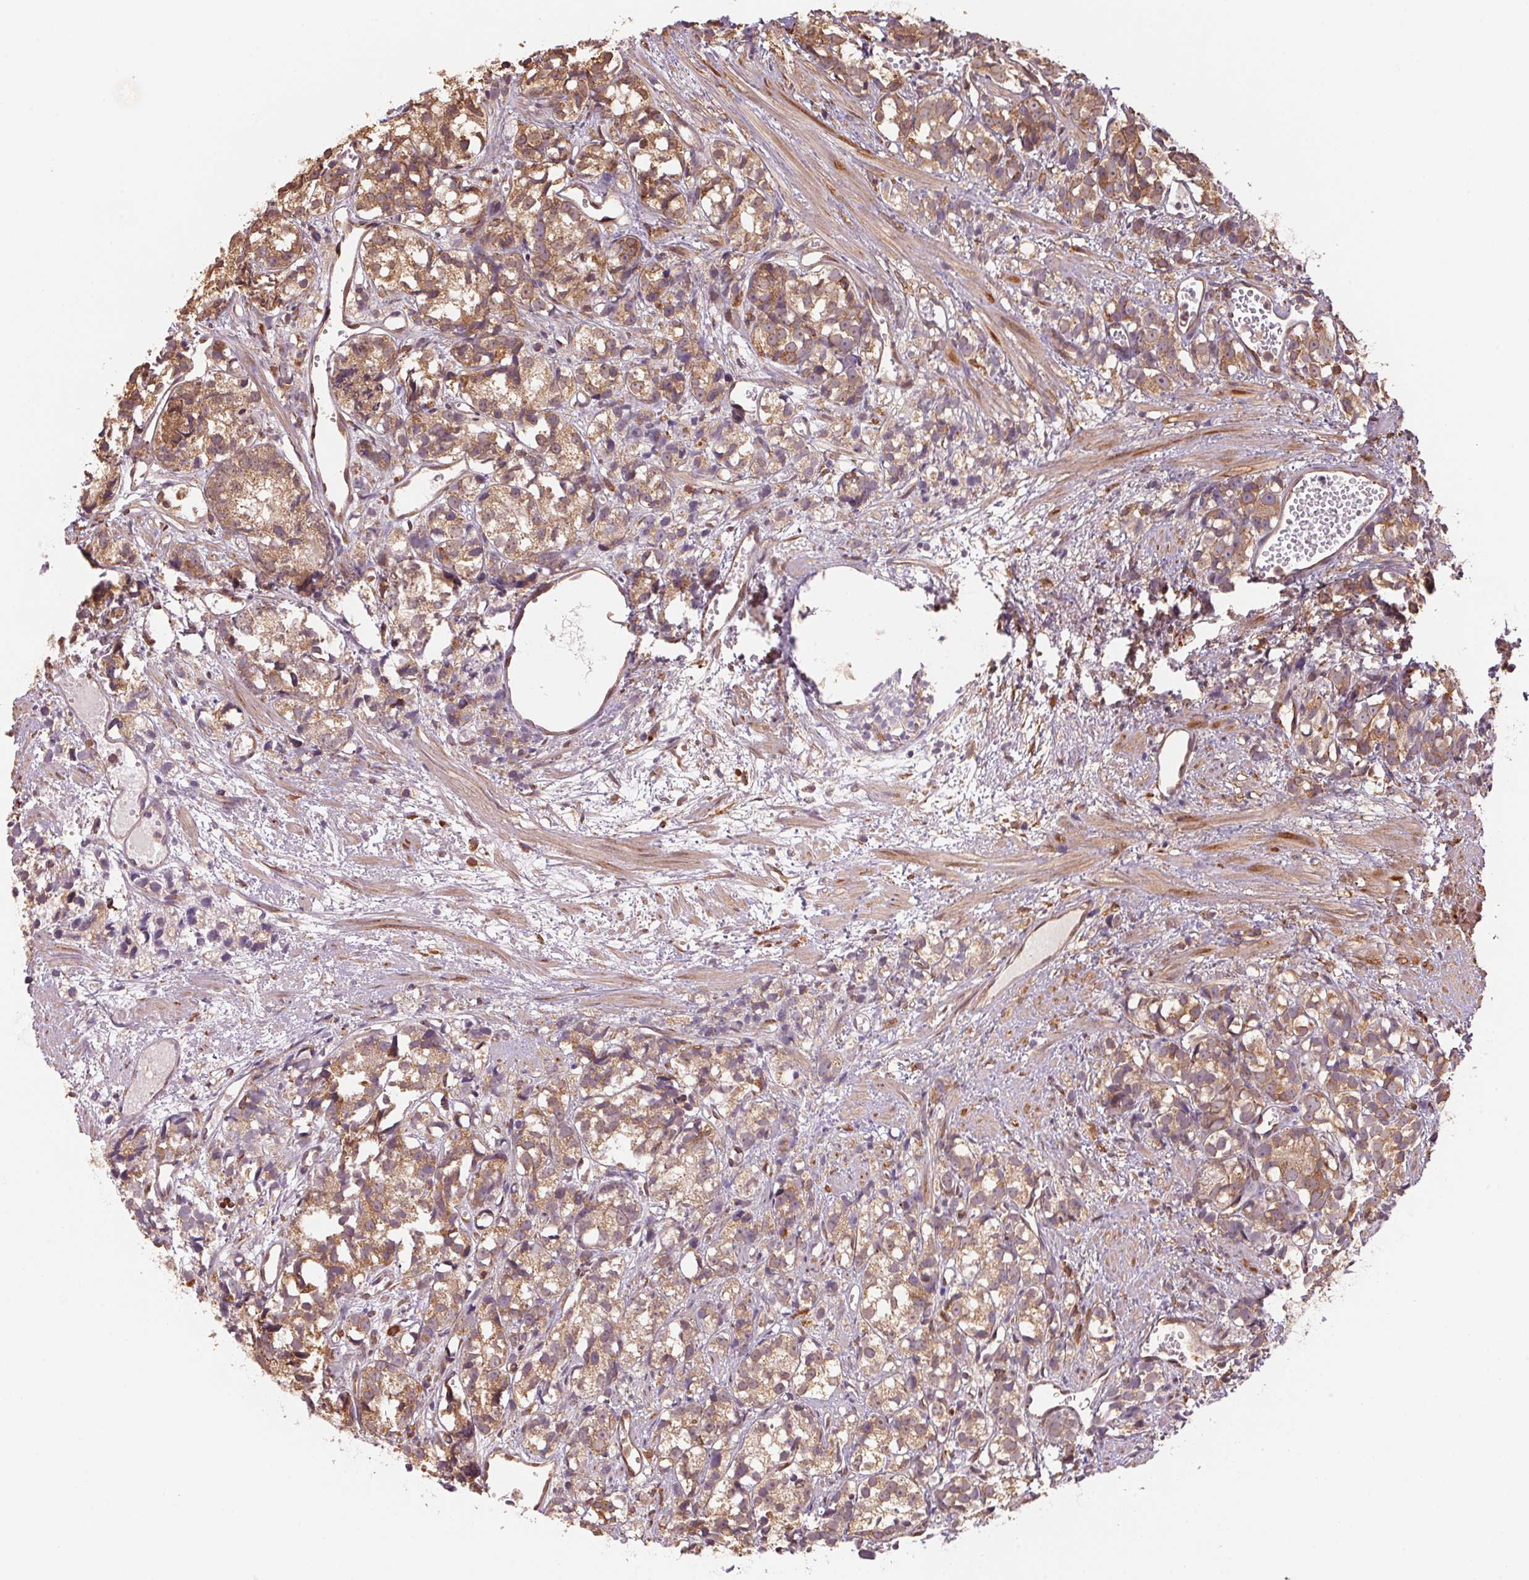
{"staining": {"intensity": "moderate", "quantity": ">75%", "location": "cytoplasmic/membranous"}, "tissue": "prostate cancer", "cell_type": "Tumor cells", "image_type": "cancer", "snomed": [{"axis": "morphology", "description": "Adenocarcinoma, High grade"}, {"axis": "topography", "description": "Prostate"}], "caption": "Immunohistochemistry staining of prostate high-grade adenocarcinoma, which demonstrates medium levels of moderate cytoplasmic/membranous positivity in about >75% of tumor cells indicating moderate cytoplasmic/membranous protein expression. The staining was performed using DAB (3,3'-diaminobenzidine) (brown) for protein detection and nuclei were counterstained in hematoxylin (blue).", "gene": "C6orf163", "patient": {"sex": "male", "age": 77}}